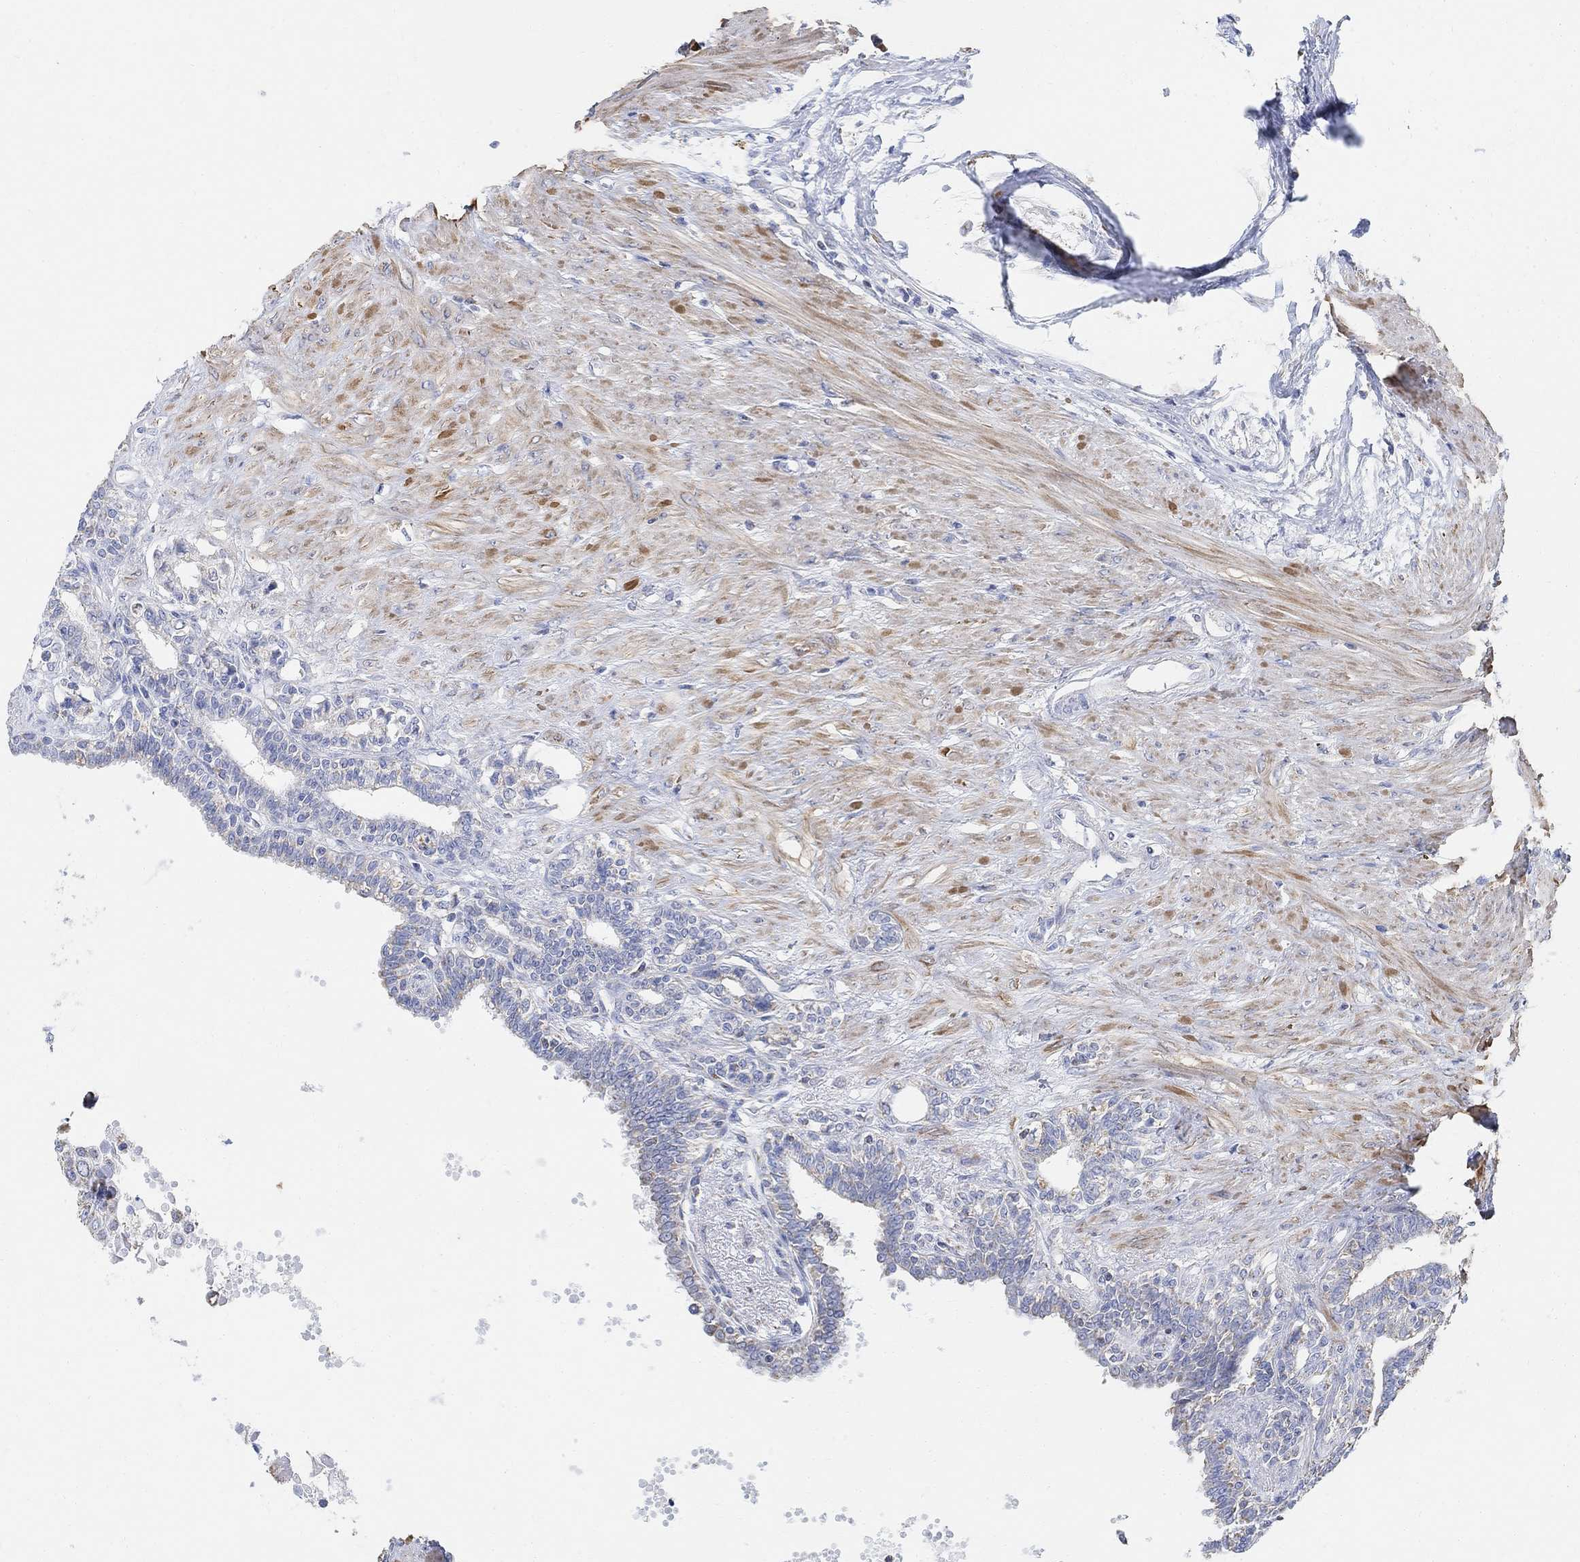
{"staining": {"intensity": "weak", "quantity": "<25%", "location": "cytoplasmic/membranous"}, "tissue": "seminal vesicle", "cell_type": "Glandular cells", "image_type": "normal", "snomed": [{"axis": "morphology", "description": "Normal tissue, NOS"}, {"axis": "morphology", "description": "Urothelial carcinoma, NOS"}, {"axis": "topography", "description": "Urinary bladder"}, {"axis": "topography", "description": "Seminal veicle"}], "caption": "Seminal vesicle stained for a protein using immunohistochemistry (IHC) displays no positivity glandular cells.", "gene": "SYT12", "patient": {"sex": "male", "age": 76}}